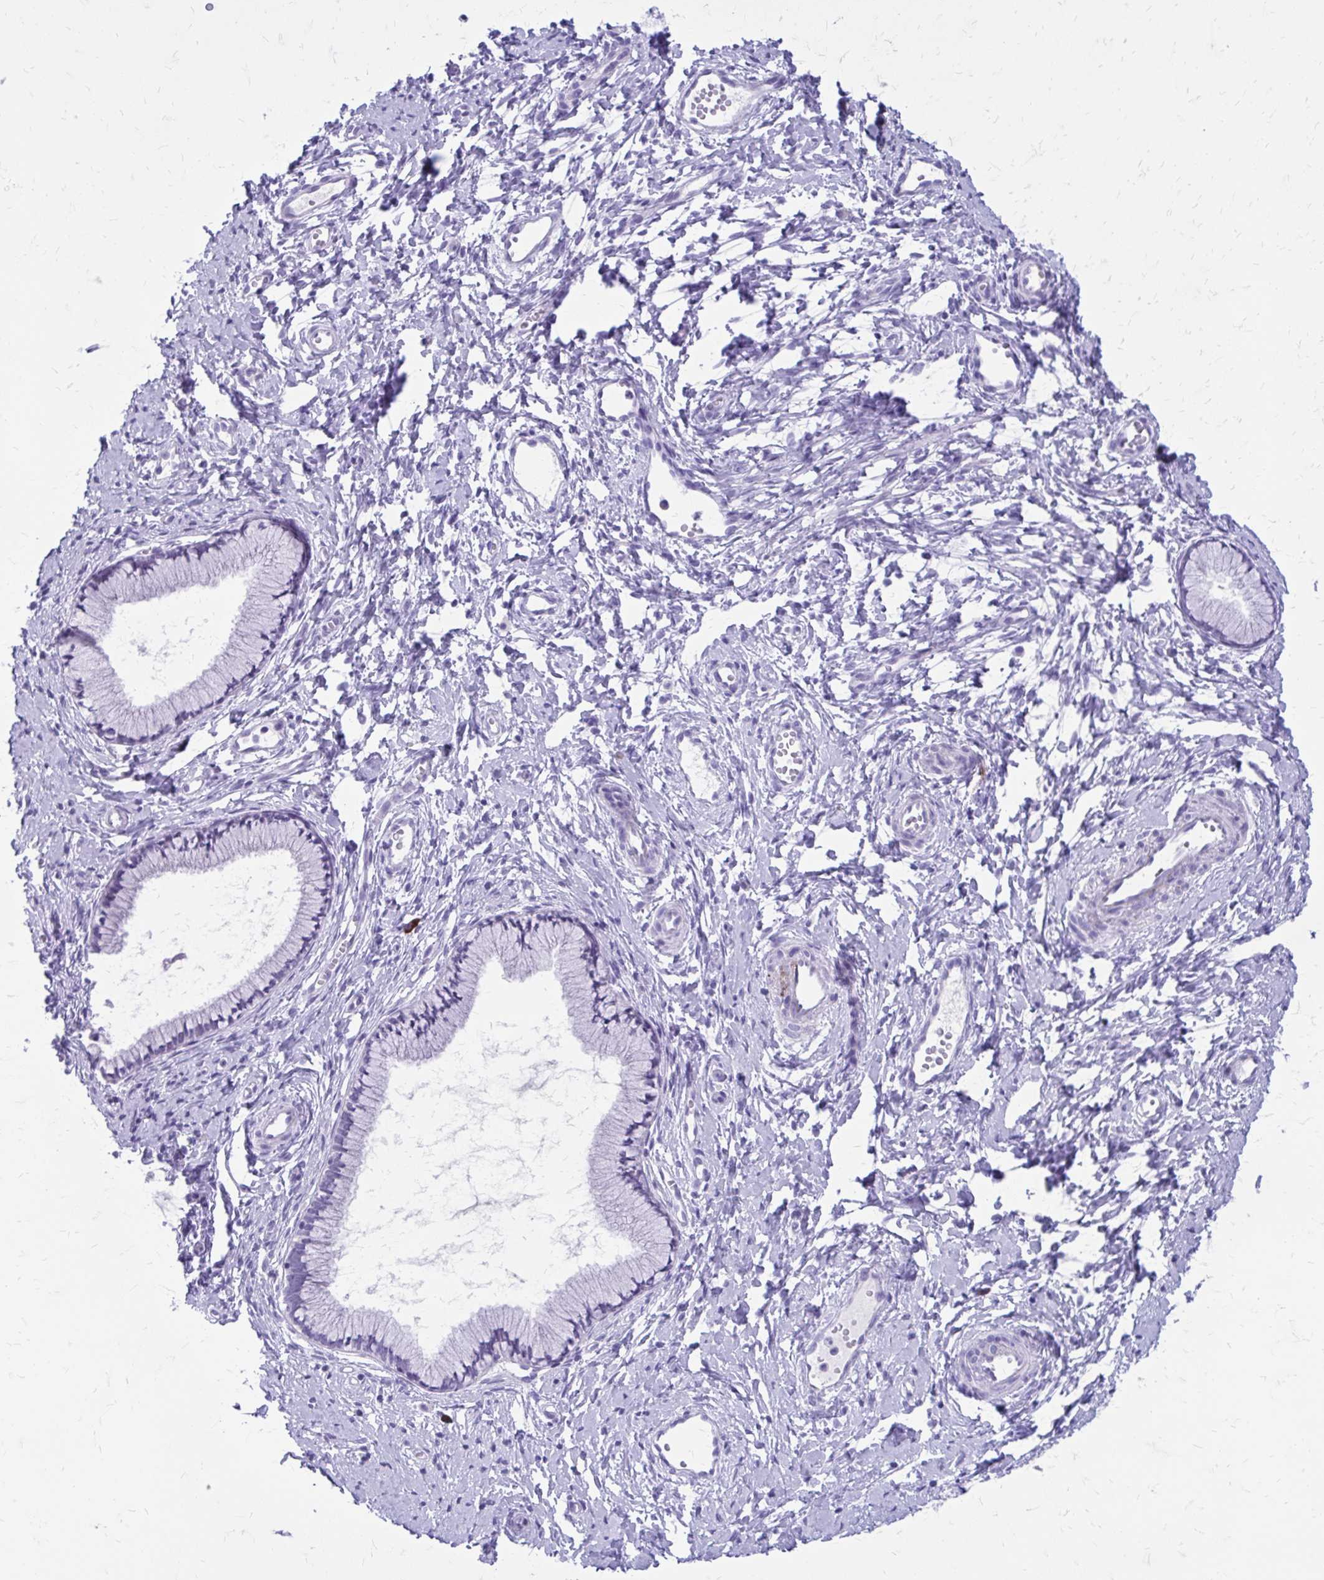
{"staining": {"intensity": "negative", "quantity": "none", "location": "none"}, "tissue": "cervix", "cell_type": "Glandular cells", "image_type": "normal", "snomed": [{"axis": "morphology", "description": "Normal tissue, NOS"}, {"axis": "topography", "description": "Cervix"}], "caption": "Cervix was stained to show a protein in brown. There is no significant staining in glandular cells. The staining was performed using DAB (3,3'-diaminobenzidine) to visualize the protein expression in brown, while the nuclei were stained in blue with hematoxylin (Magnification: 20x).", "gene": "SATL1", "patient": {"sex": "female", "age": 40}}